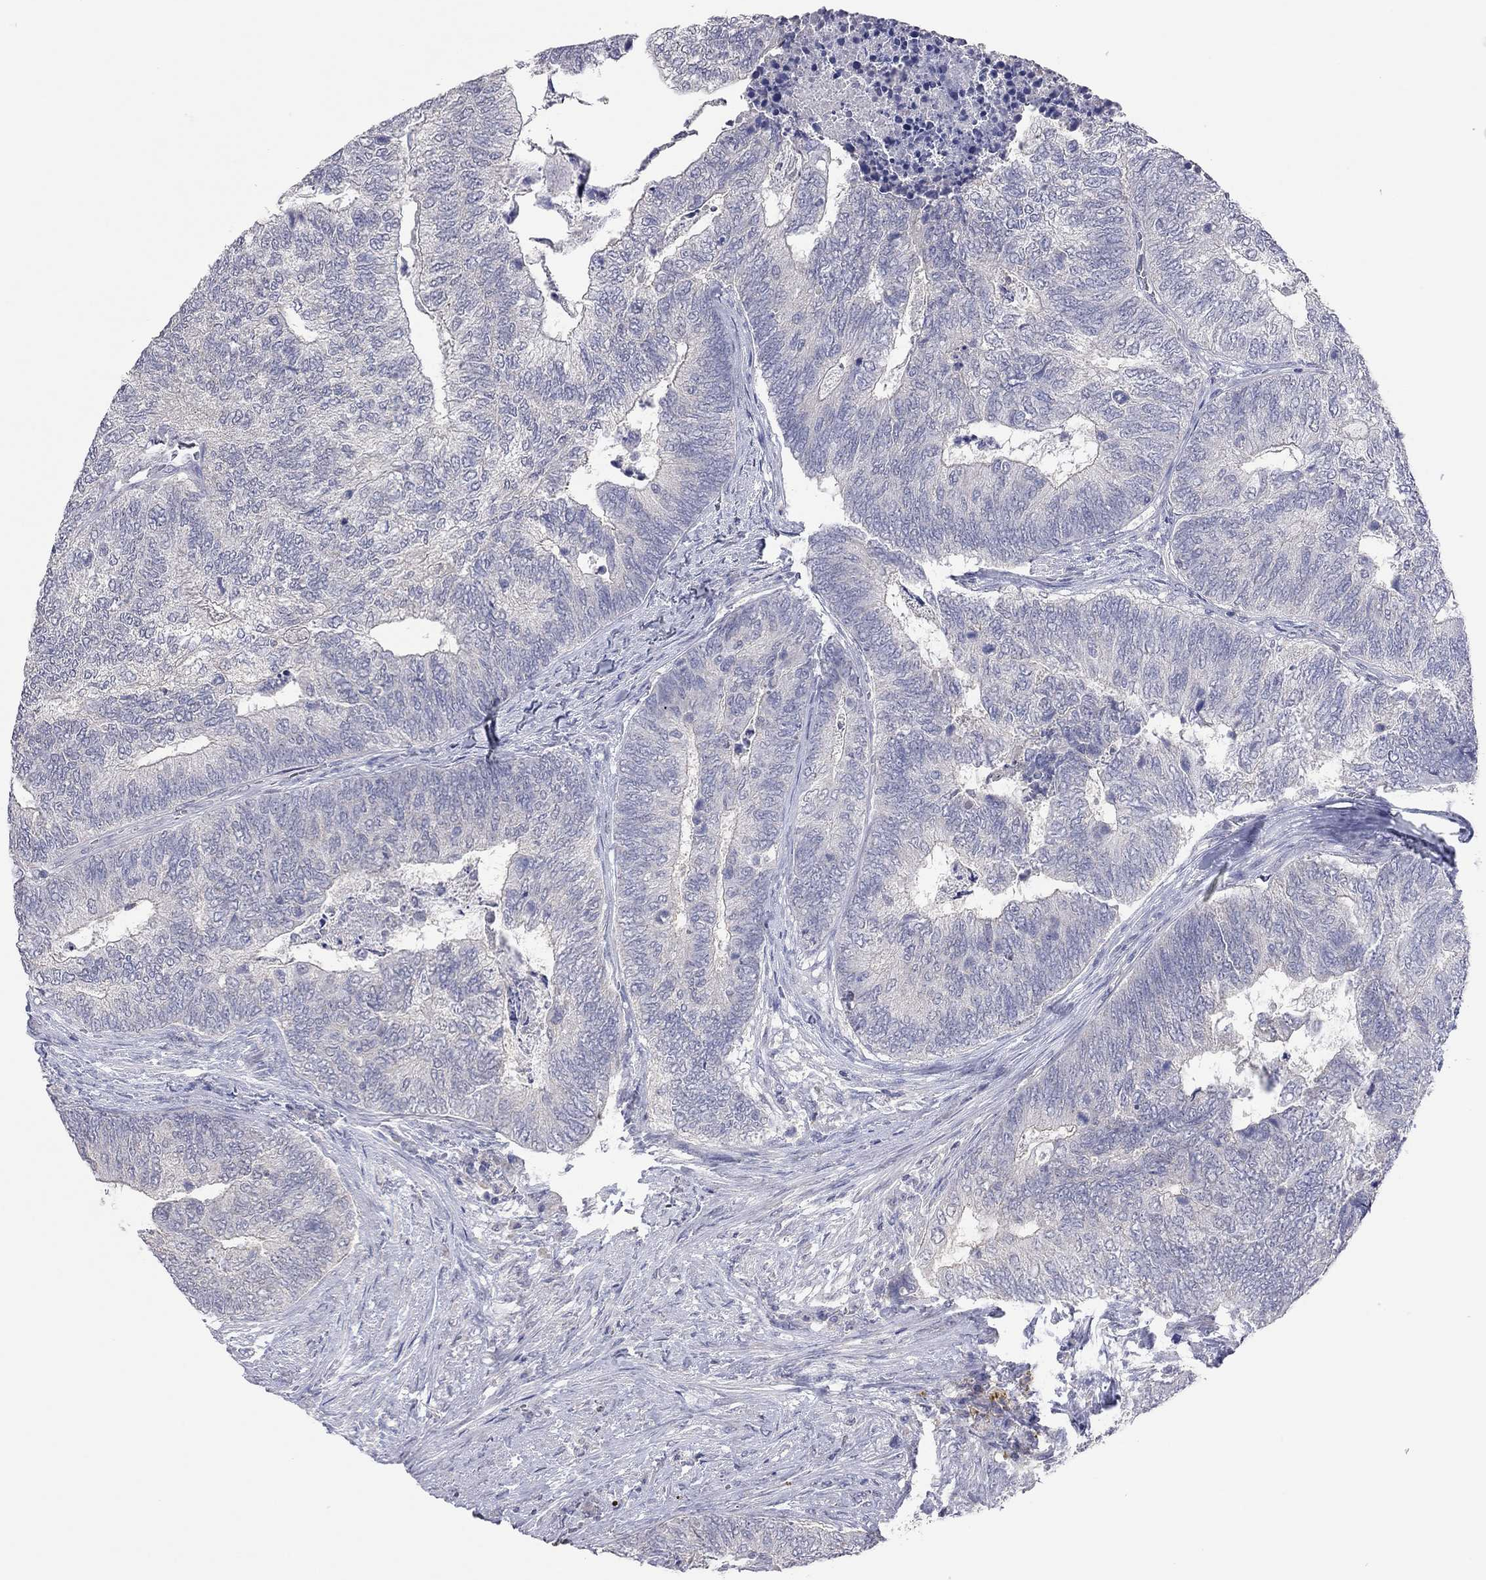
{"staining": {"intensity": "negative", "quantity": "none", "location": "none"}, "tissue": "colorectal cancer", "cell_type": "Tumor cells", "image_type": "cancer", "snomed": [{"axis": "morphology", "description": "Adenocarcinoma, NOS"}, {"axis": "topography", "description": "Colon"}], "caption": "The photomicrograph shows no staining of tumor cells in colorectal adenocarcinoma. Nuclei are stained in blue.", "gene": "MMP13", "patient": {"sex": "female", "age": 67}}